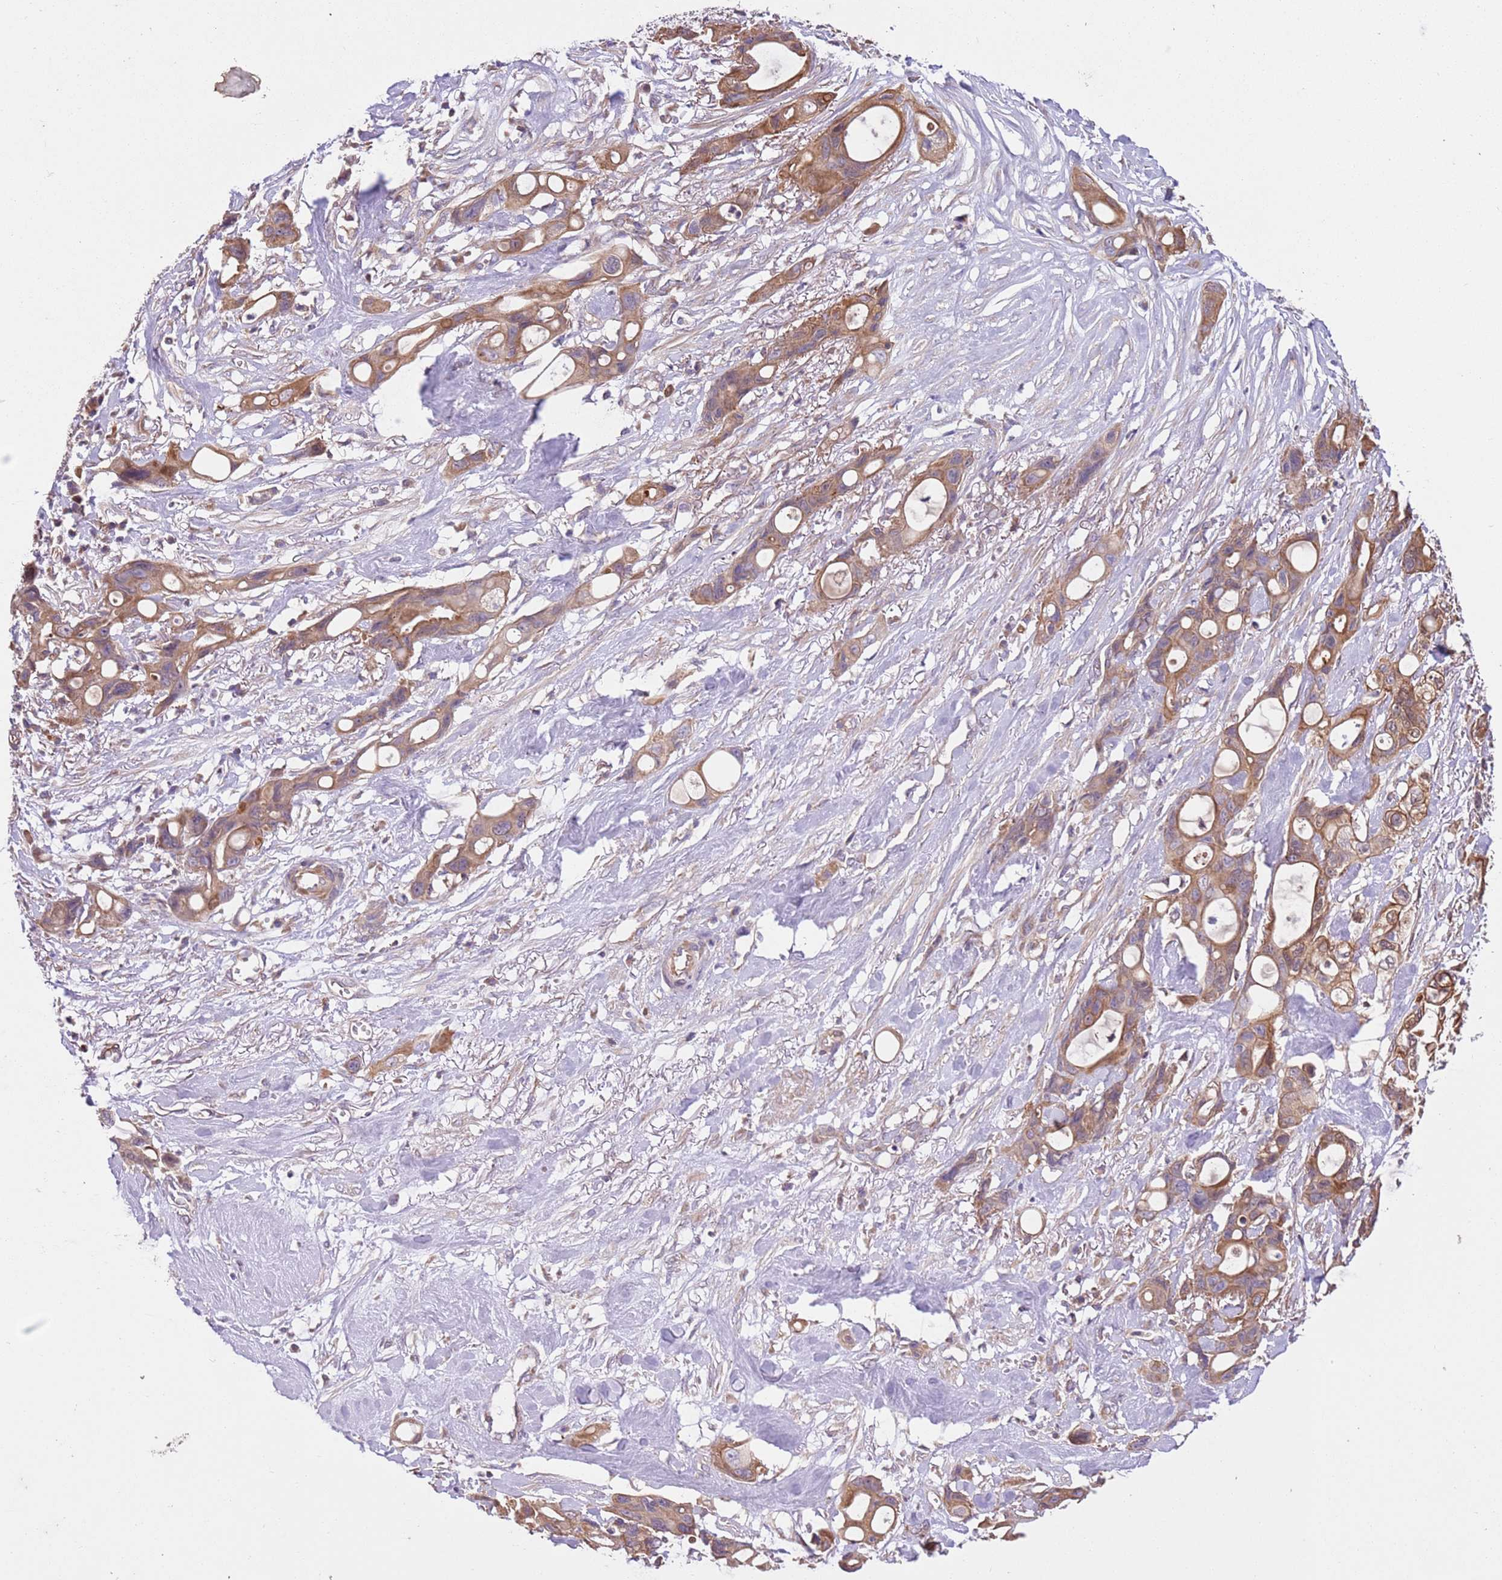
{"staining": {"intensity": "moderate", "quantity": ">75%", "location": "cytoplasmic/membranous"}, "tissue": "ovarian cancer", "cell_type": "Tumor cells", "image_type": "cancer", "snomed": [{"axis": "morphology", "description": "Cystadenocarcinoma, mucinous, NOS"}, {"axis": "topography", "description": "Ovary"}], "caption": "A brown stain labels moderate cytoplasmic/membranous staining of a protein in human ovarian cancer (mucinous cystadenocarcinoma) tumor cells.", "gene": "FAM89B", "patient": {"sex": "female", "age": 70}}